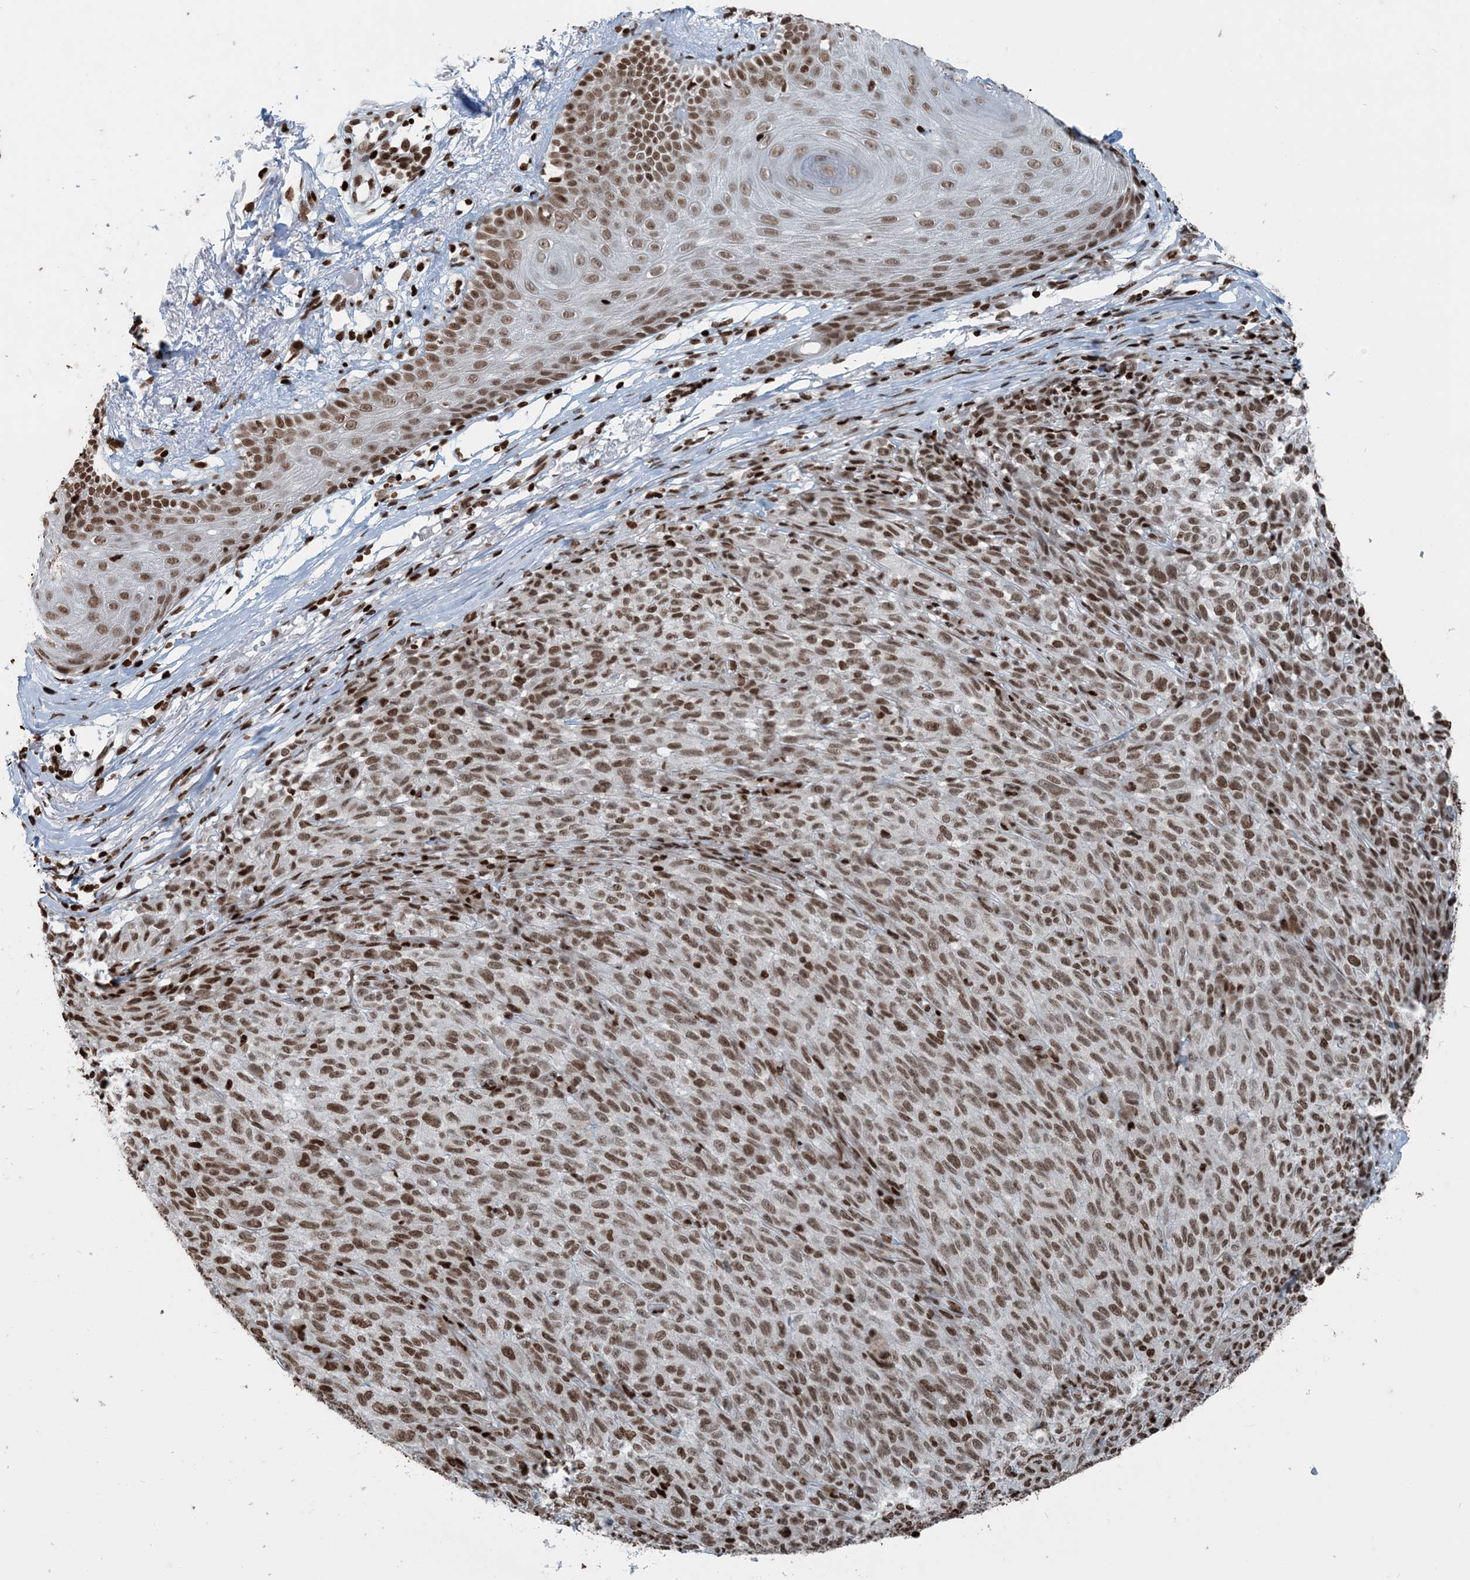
{"staining": {"intensity": "moderate", "quantity": ">75%", "location": "nuclear"}, "tissue": "melanoma", "cell_type": "Tumor cells", "image_type": "cancer", "snomed": [{"axis": "morphology", "description": "Malignant melanoma, NOS"}, {"axis": "topography", "description": "Skin"}], "caption": "Melanoma stained with a protein marker demonstrates moderate staining in tumor cells.", "gene": "H3-3B", "patient": {"sex": "female", "age": 82}}